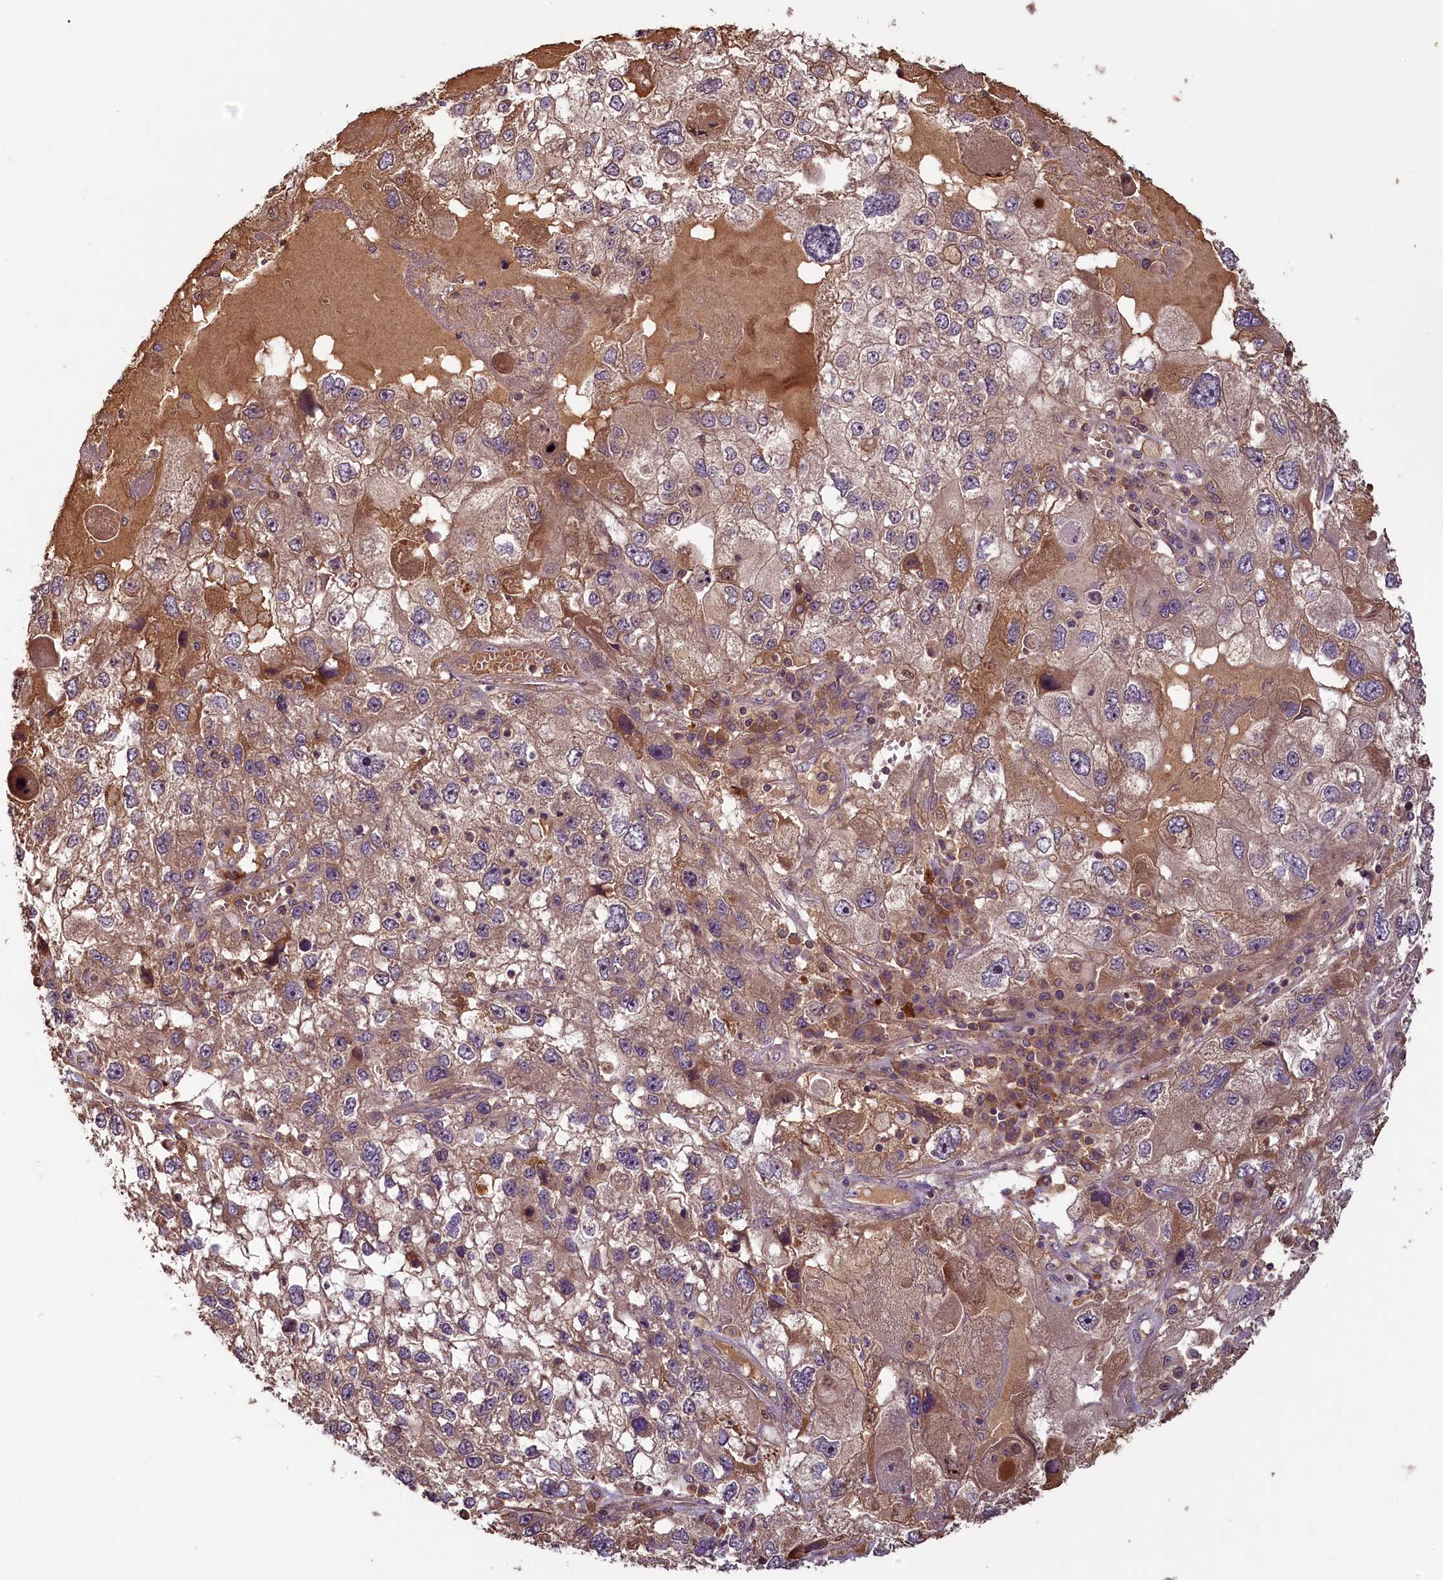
{"staining": {"intensity": "moderate", "quantity": ">75%", "location": "cytoplasmic/membranous"}, "tissue": "endometrial cancer", "cell_type": "Tumor cells", "image_type": "cancer", "snomed": [{"axis": "morphology", "description": "Adenocarcinoma, NOS"}, {"axis": "topography", "description": "Endometrium"}], "caption": "This image displays immunohistochemistry staining of human endometrial cancer (adenocarcinoma), with medium moderate cytoplasmic/membranous staining in about >75% of tumor cells.", "gene": "NUDT6", "patient": {"sex": "female", "age": 49}}